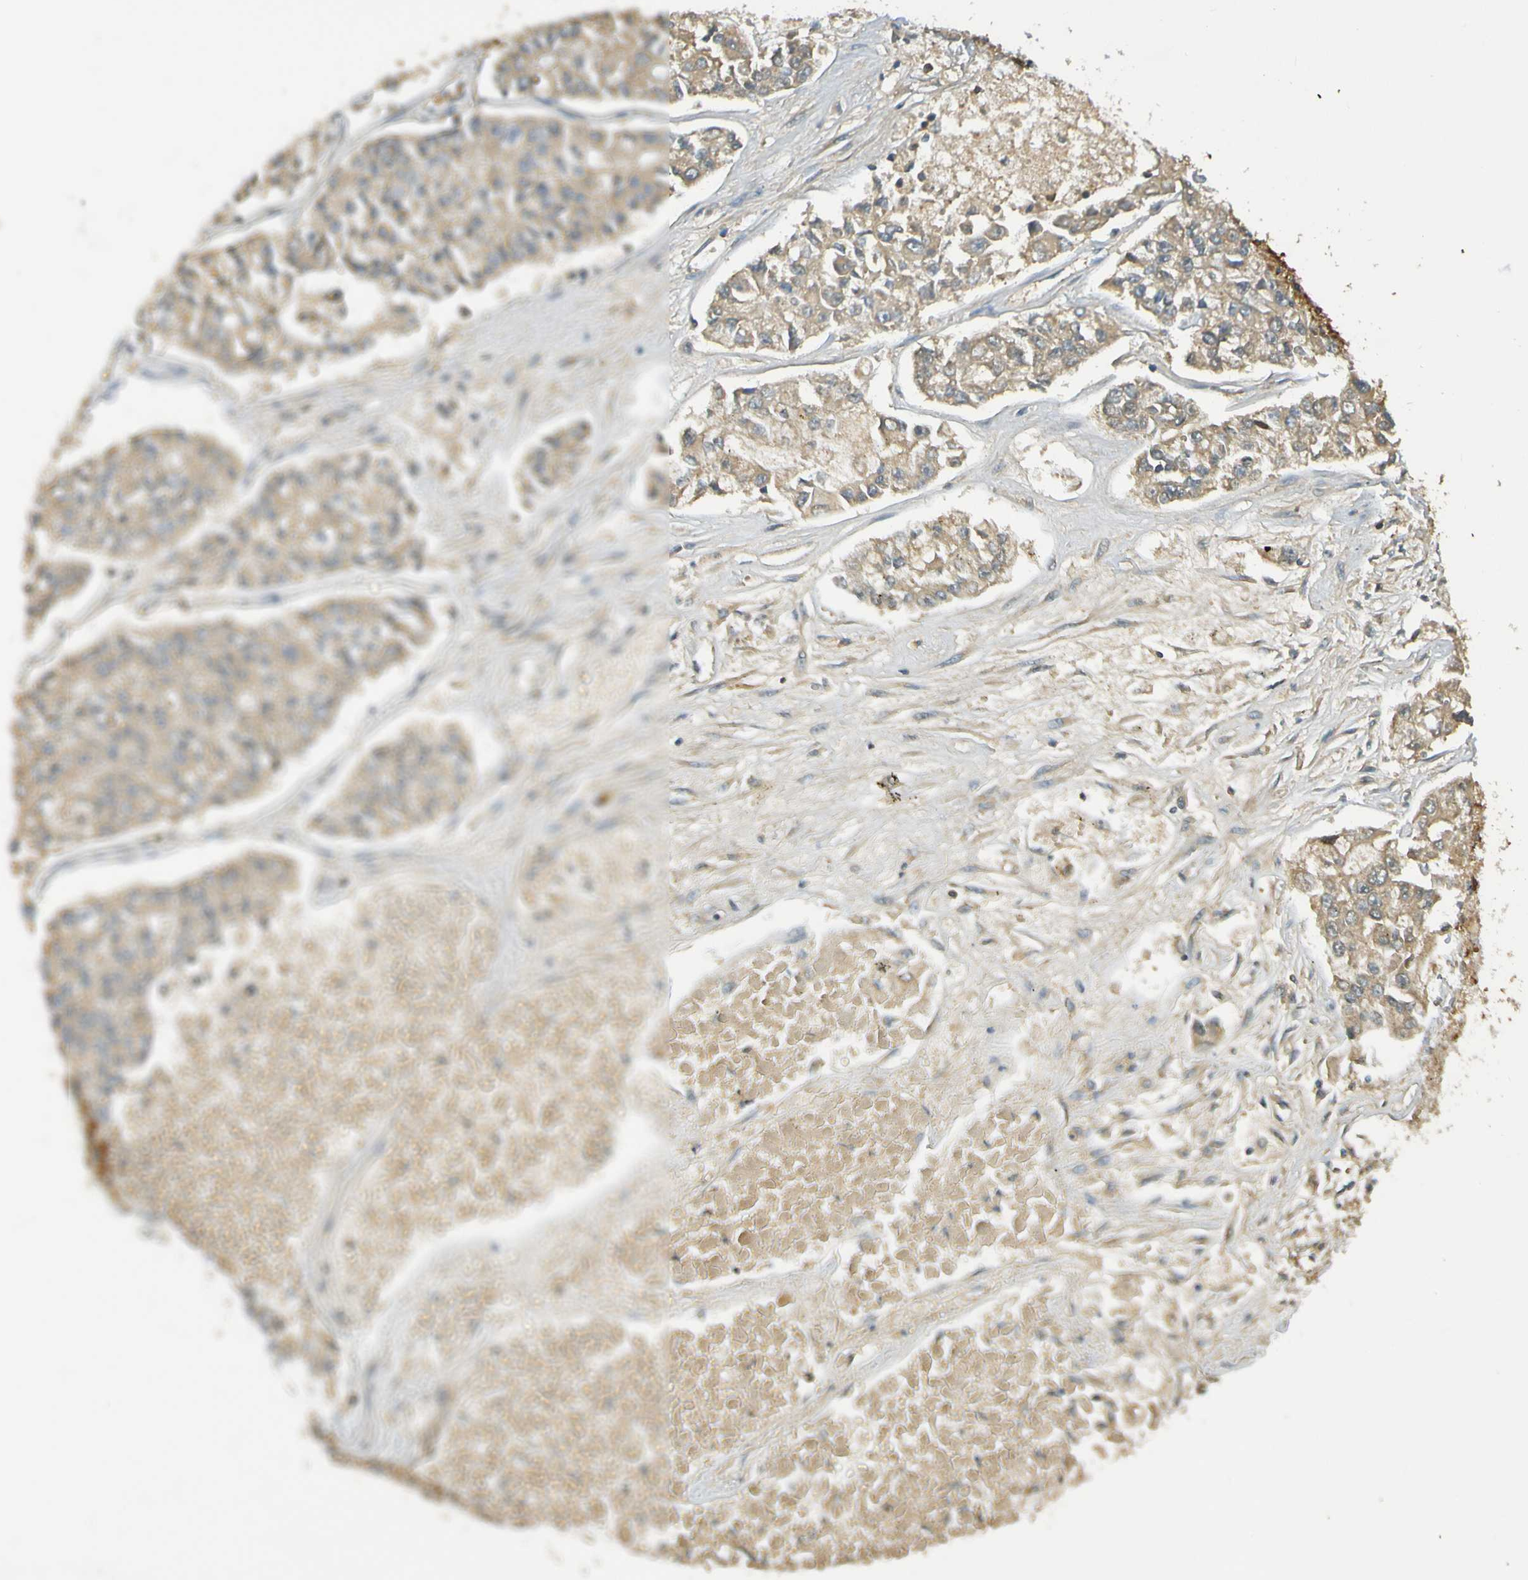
{"staining": {"intensity": "moderate", "quantity": ">75%", "location": "cytoplasmic/membranous"}, "tissue": "lung cancer", "cell_type": "Tumor cells", "image_type": "cancer", "snomed": [{"axis": "morphology", "description": "Adenocarcinoma, NOS"}, {"axis": "topography", "description": "Lung"}], "caption": "High-power microscopy captured an IHC photomicrograph of lung adenocarcinoma, revealing moderate cytoplasmic/membranous positivity in approximately >75% of tumor cells.", "gene": "C1QA", "patient": {"sex": "male", "age": 49}}